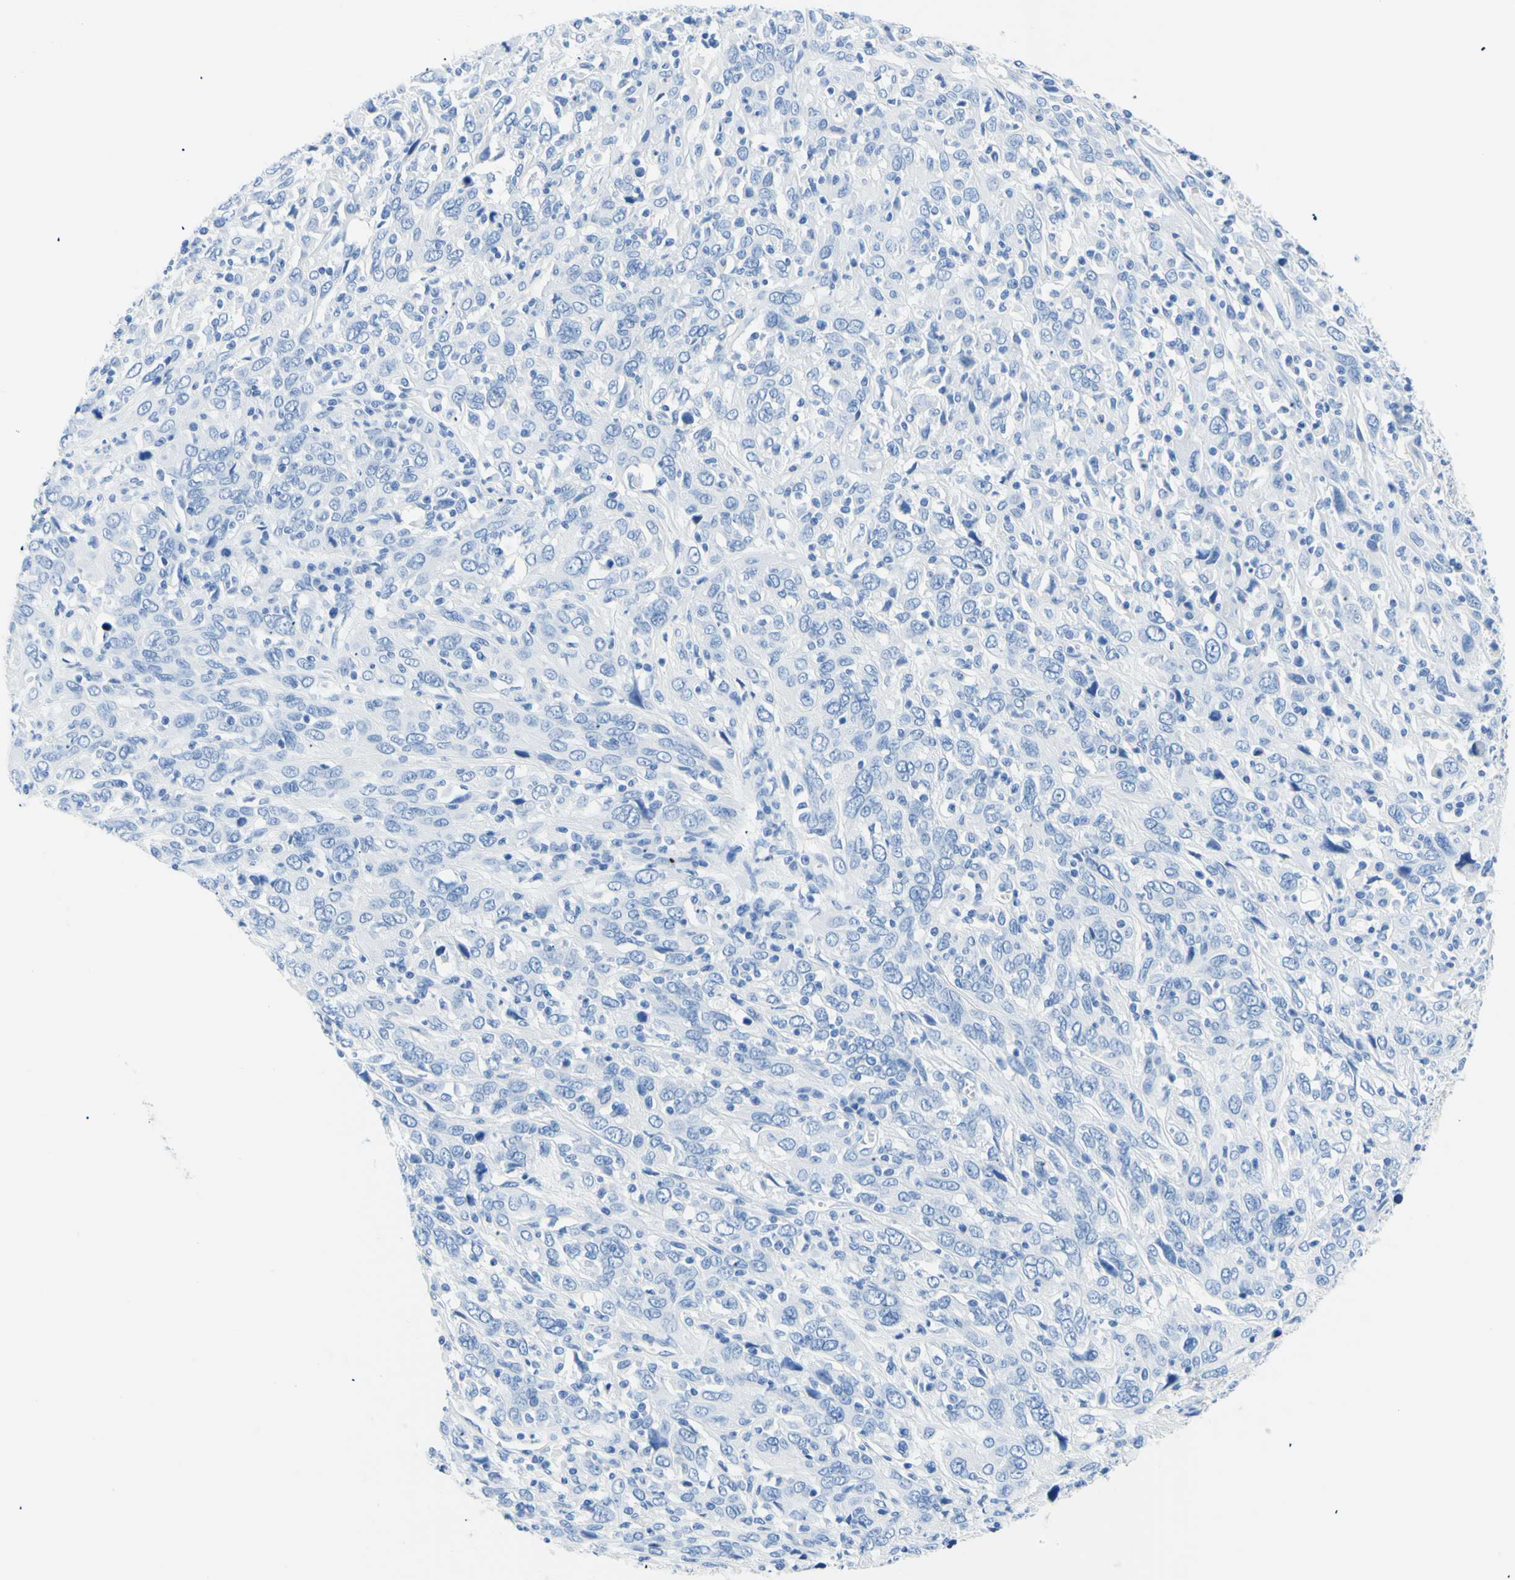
{"staining": {"intensity": "negative", "quantity": "none", "location": "none"}, "tissue": "cervical cancer", "cell_type": "Tumor cells", "image_type": "cancer", "snomed": [{"axis": "morphology", "description": "Squamous cell carcinoma, NOS"}, {"axis": "topography", "description": "Cervix"}], "caption": "The micrograph demonstrates no significant expression in tumor cells of cervical squamous cell carcinoma.", "gene": "MYH2", "patient": {"sex": "female", "age": 46}}